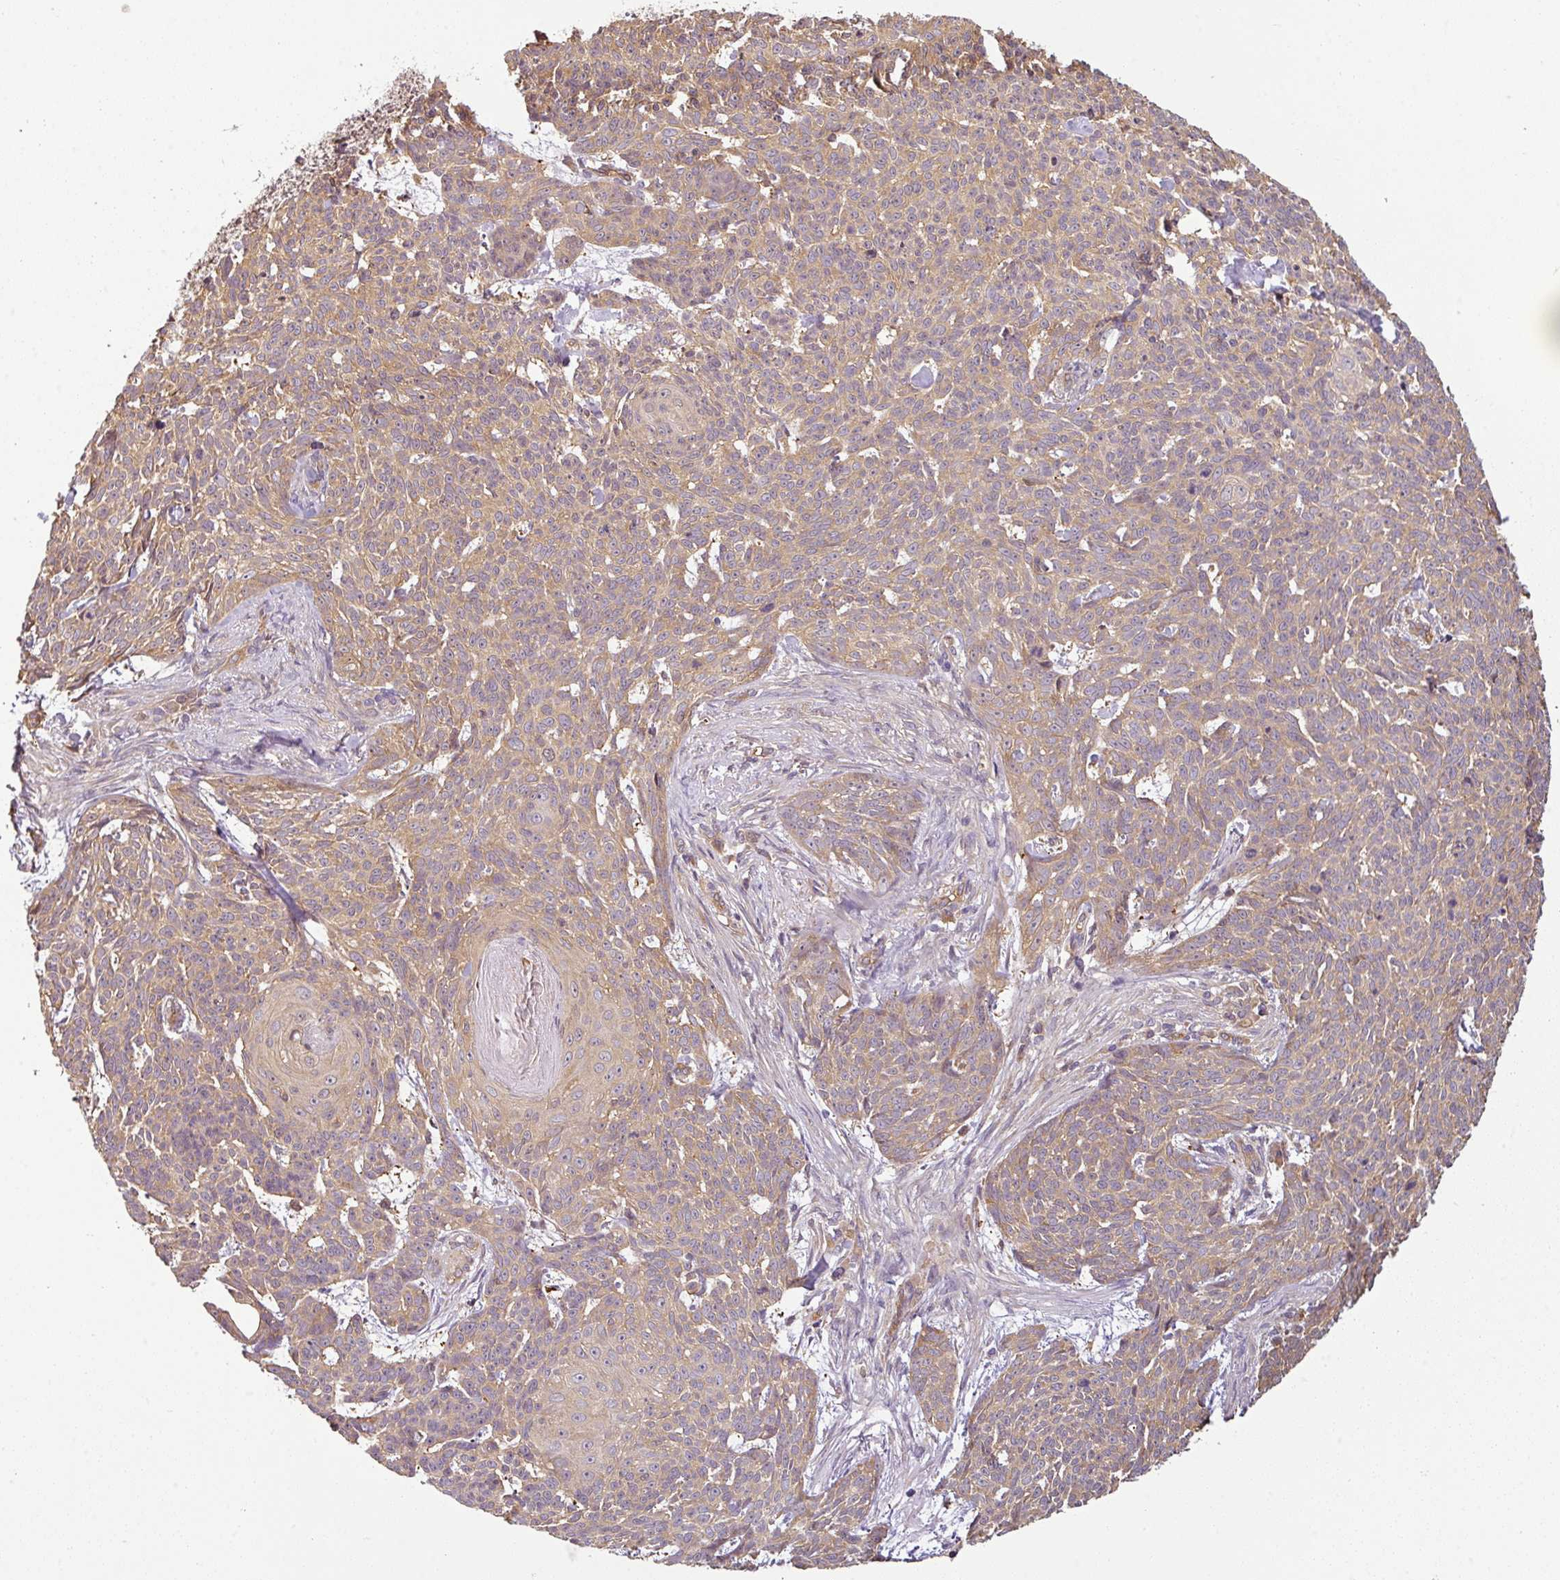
{"staining": {"intensity": "weak", "quantity": "<25%", "location": "cytoplasmic/membranous"}, "tissue": "skin cancer", "cell_type": "Tumor cells", "image_type": "cancer", "snomed": [{"axis": "morphology", "description": "Basal cell carcinoma"}, {"axis": "topography", "description": "Skin"}], "caption": "IHC photomicrograph of neoplastic tissue: human skin cancer stained with DAB (3,3'-diaminobenzidine) demonstrates no significant protein expression in tumor cells.", "gene": "ANKRD18A", "patient": {"sex": "female", "age": 93}}